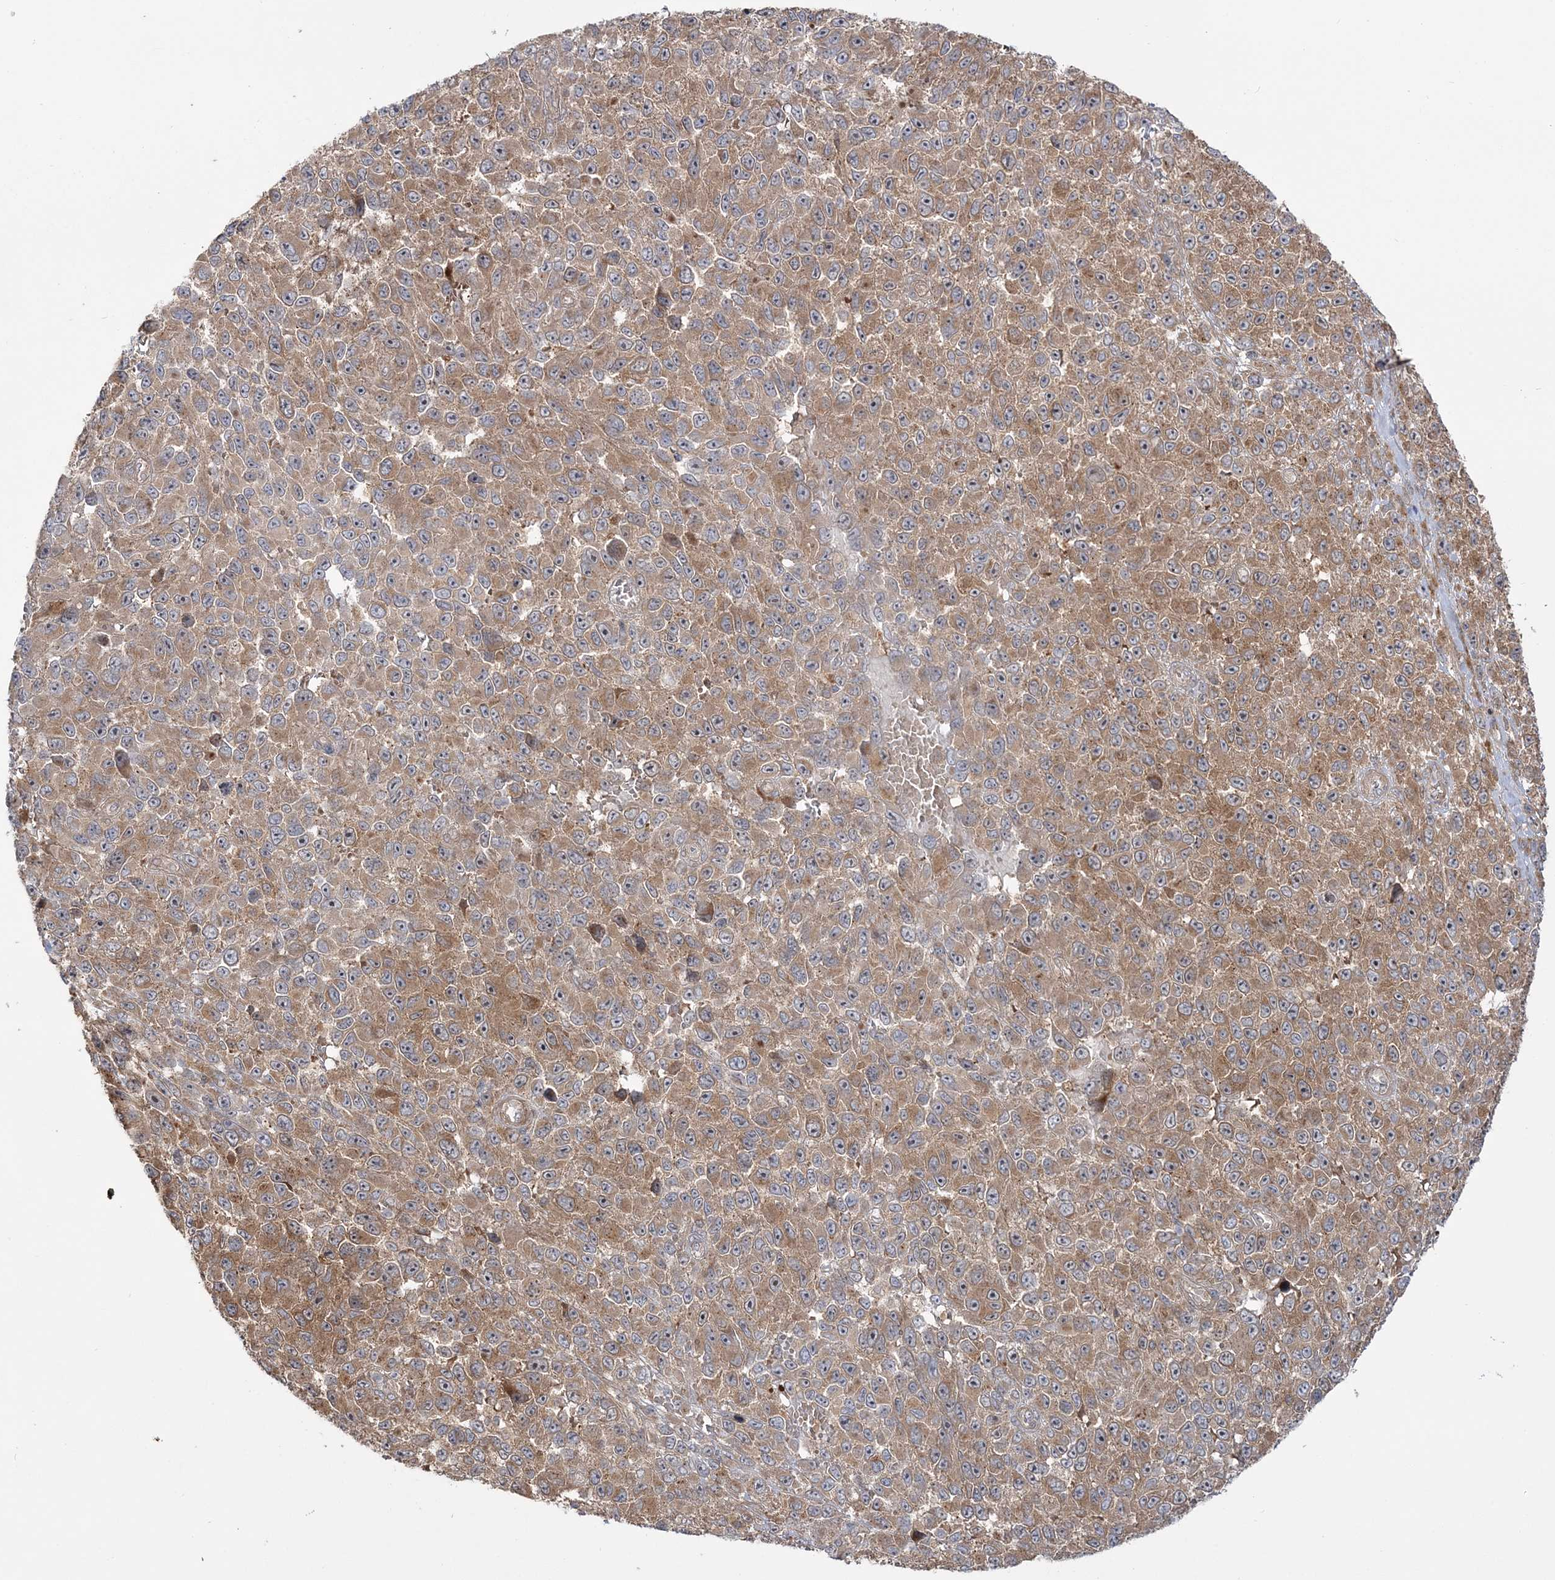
{"staining": {"intensity": "moderate", "quantity": ">75%", "location": "cytoplasmic/membranous"}, "tissue": "melanoma", "cell_type": "Tumor cells", "image_type": "cancer", "snomed": [{"axis": "morphology", "description": "Malignant melanoma, NOS"}, {"axis": "topography", "description": "Skin"}], "caption": "IHC of human melanoma reveals medium levels of moderate cytoplasmic/membranous expression in approximately >75% of tumor cells.", "gene": "MOCS2", "patient": {"sex": "female", "age": 96}}